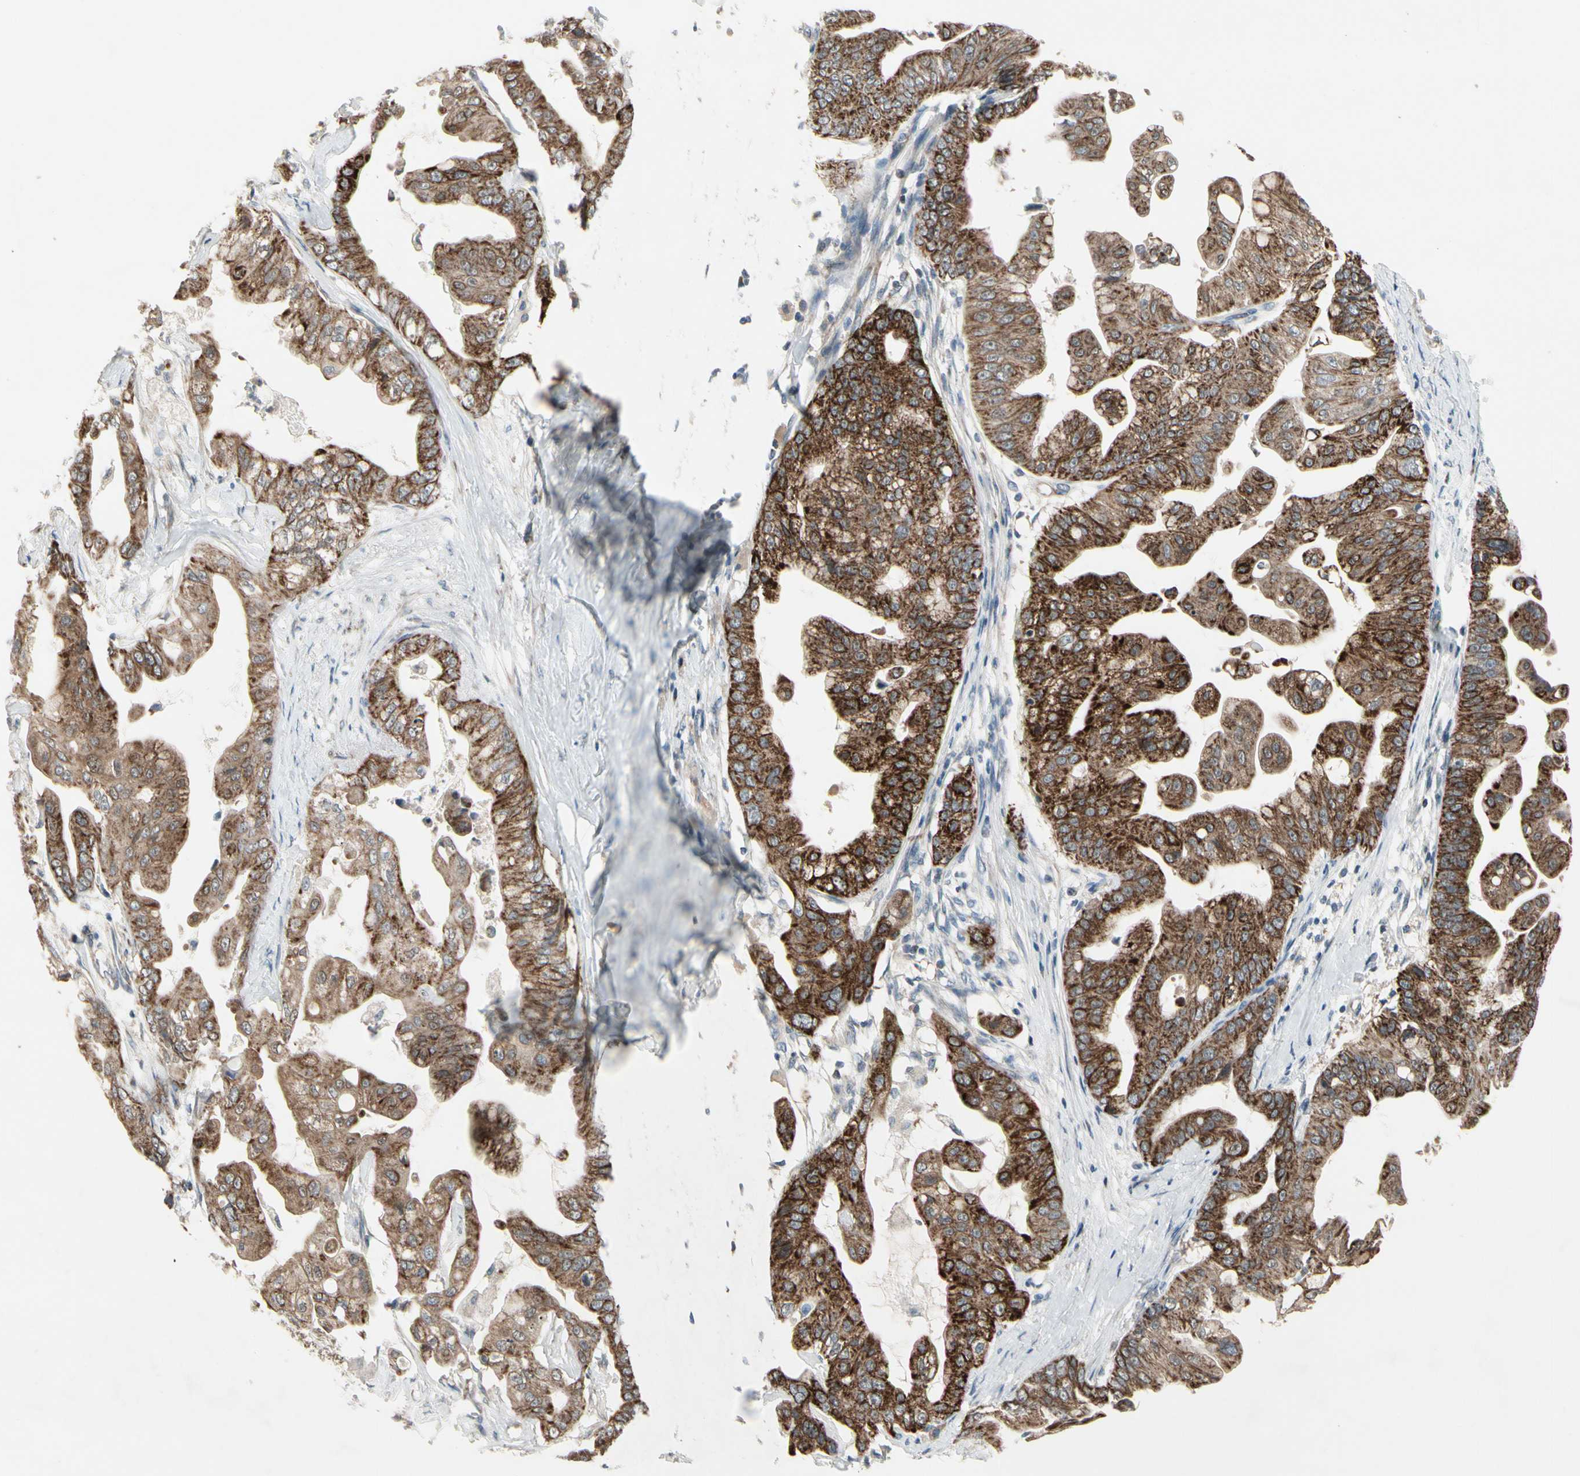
{"staining": {"intensity": "moderate", "quantity": ">75%", "location": "cytoplasmic/membranous"}, "tissue": "pancreatic cancer", "cell_type": "Tumor cells", "image_type": "cancer", "snomed": [{"axis": "morphology", "description": "Adenocarcinoma, NOS"}, {"axis": "topography", "description": "Pancreas"}], "caption": "Protein staining of pancreatic cancer tissue exhibits moderate cytoplasmic/membranous positivity in approximately >75% of tumor cells. (DAB (3,3'-diaminobenzidine) = brown stain, brightfield microscopy at high magnification).", "gene": "CPT1A", "patient": {"sex": "female", "age": 75}}